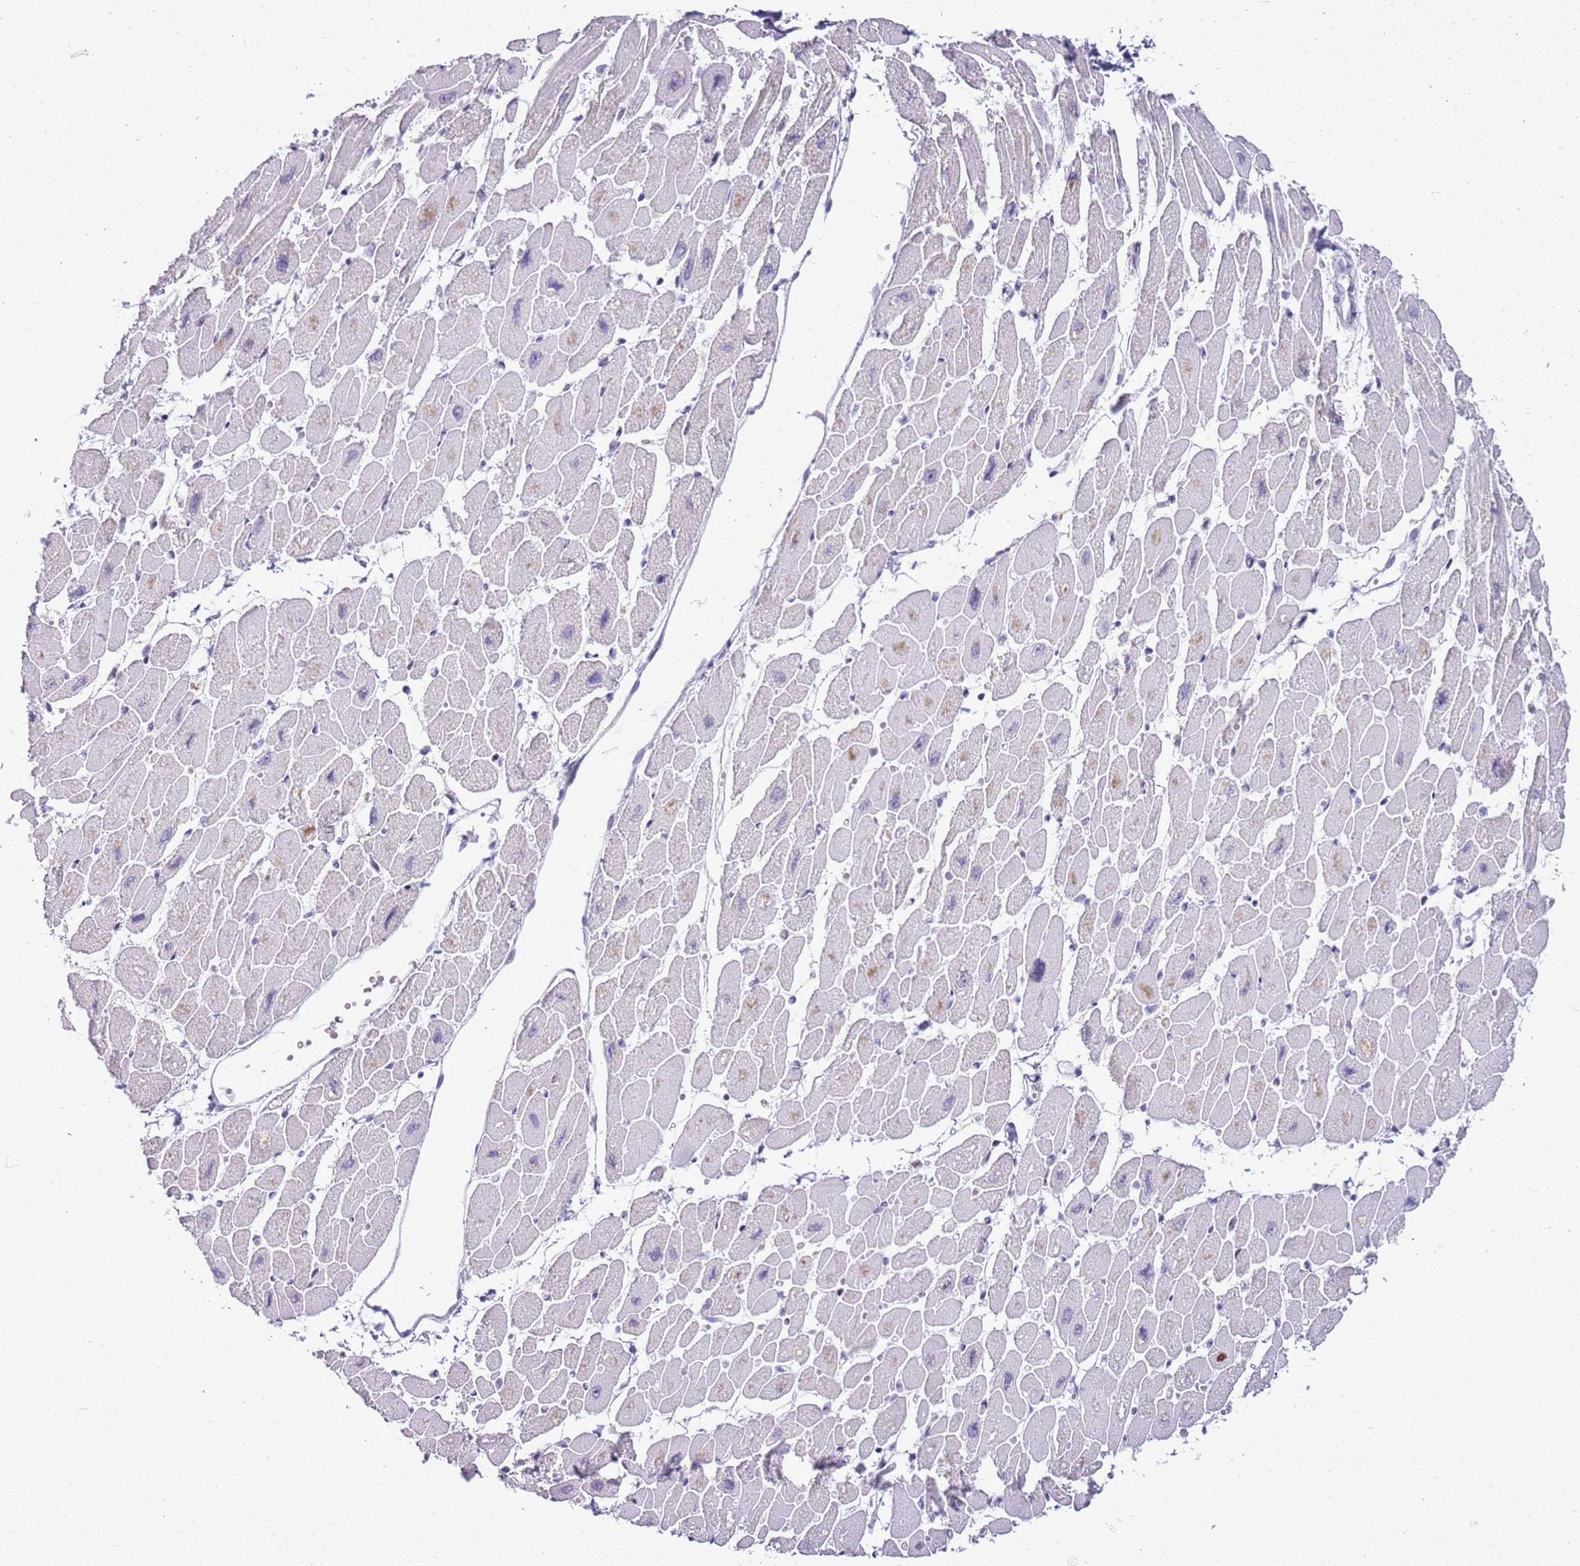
{"staining": {"intensity": "negative", "quantity": "none", "location": "none"}, "tissue": "heart muscle", "cell_type": "Cardiomyocytes", "image_type": "normal", "snomed": [{"axis": "morphology", "description": "Normal tissue, NOS"}, {"axis": "topography", "description": "Heart"}], "caption": "This is a photomicrograph of immunohistochemistry staining of normal heart muscle, which shows no expression in cardiomyocytes. (Stains: DAB IHC with hematoxylin counter stain, Microscopy: brightfield microscopy at high magnification).", "gene": "ASIP", "patient": {"sex": "female", "age": 54}}